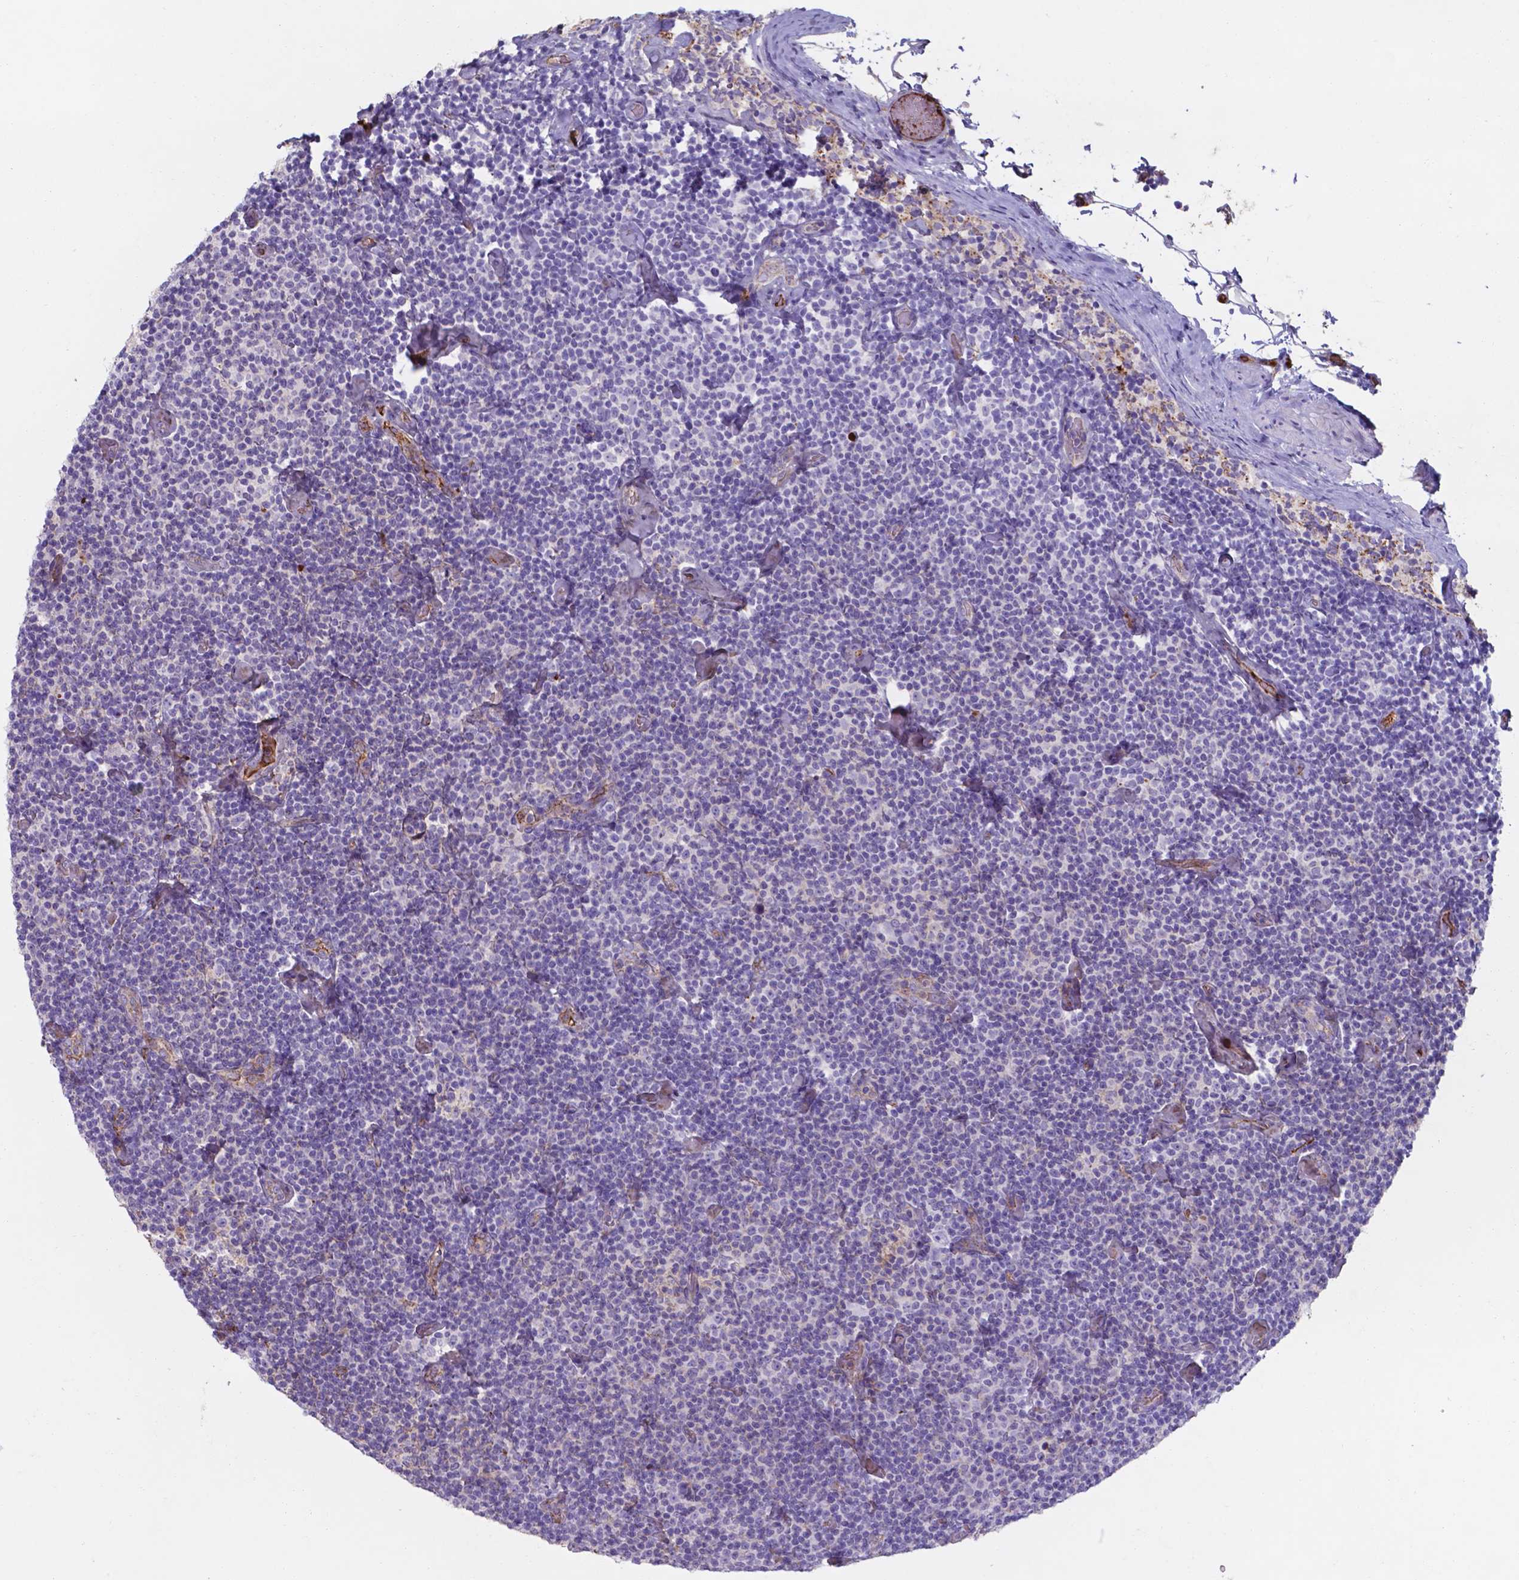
{"staining": {"intensity": "negative", "quantity": "none", "location": "none"}, "tissue": "lymphoma", "cell_type": "Tumor cells", "image_type": "cancer", "snomed": [{"axis": "morphology", "description": "Malignant lymphoma, non-Hodgkin's type, Low grade"}, {"axis": "topography", "description": "Lymph node"}], "caption": "Human low-grade malignant lymphoma, non-Hodgkin's type stained for a protein using IHC demonstrates no staining in tumor cells.", "gene": "SERPINA1", "patient": {"sex": "male", "age": 81}}